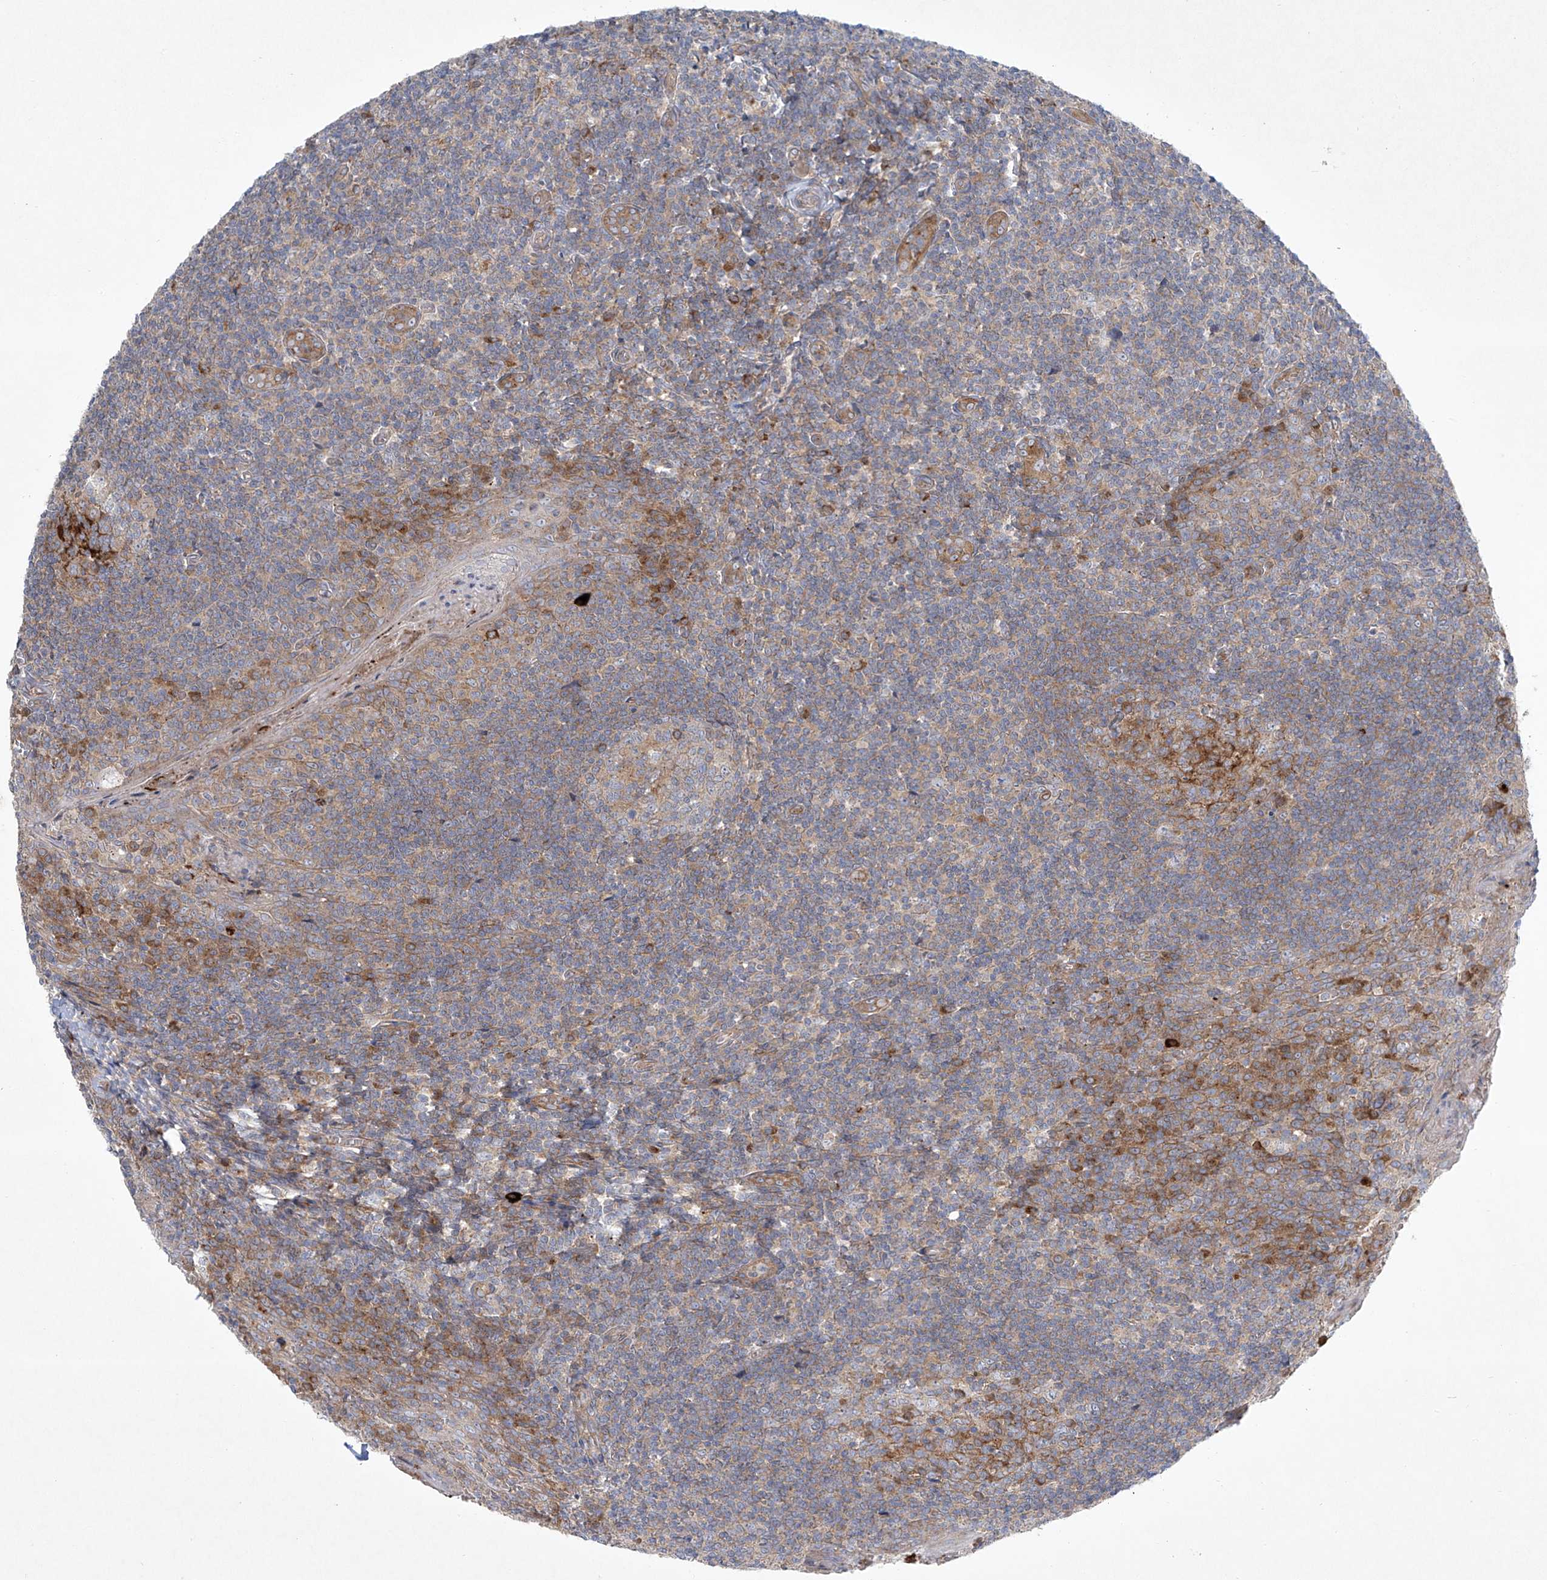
{"staining": {"intensity": "strong", "quantity": "<25%", "location": "cytoplasmic/membranous"}, "tissue": "tonsil", "cell_type": "Germinal center cells", "image_type": "normal", "snomed": [{"axis": "morphology", "description": "Normal tissue, NOS"}, {"axis": "topography", "description": "Tonsil"}], "caption": "A histopathology image of tonsil stained for a protein shows strong cytoplasmic/membranous brown staining in germinal center cells. (DAB (3,3'-diaminobenzidine) IHC, brown staining for protein, blue staining for nuclei).", "gene": "TJAP1", "patient": {"sex": "male", "age": 27}}